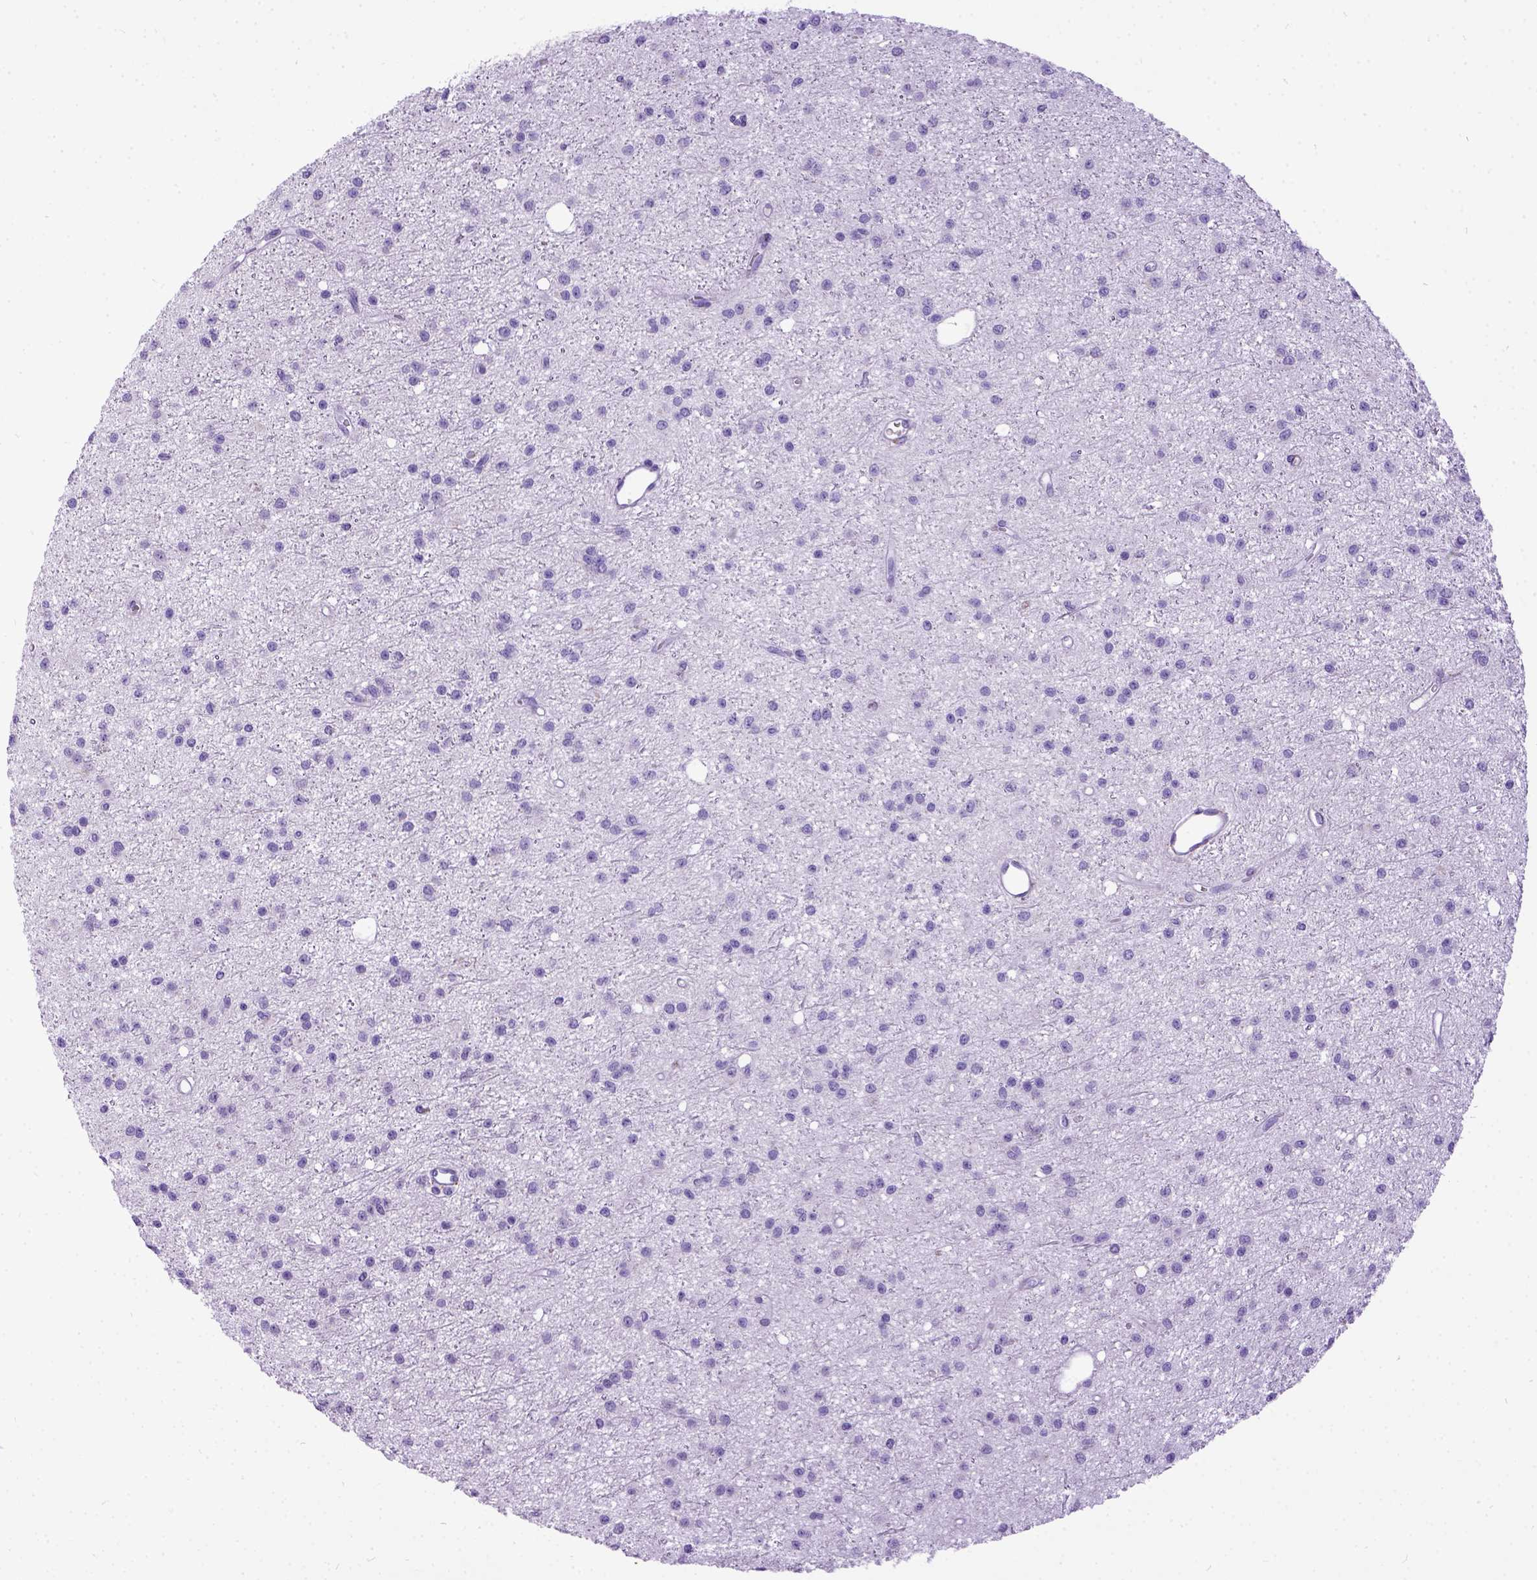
{"staining": {"intensity": "negative", "quantity": "none", "location": "none"}, "tissue": "glioma", "cell_type": "Tumor cells", "image_type": "cancer", "snomed": [{"axis": "morphology", "description": "Glioma, malignant, Low grade"}, {"axis": "topography", "description": "Brain"}], "caption": "The image displays no significant expression in tumor cells of malignant glioma (low-grade). (DAB (3,3'-diaminobenzidine) immunohistochemistry, high magnification).", "gene": "IGF2", "patient": {"sex": "male", "age": 27}}